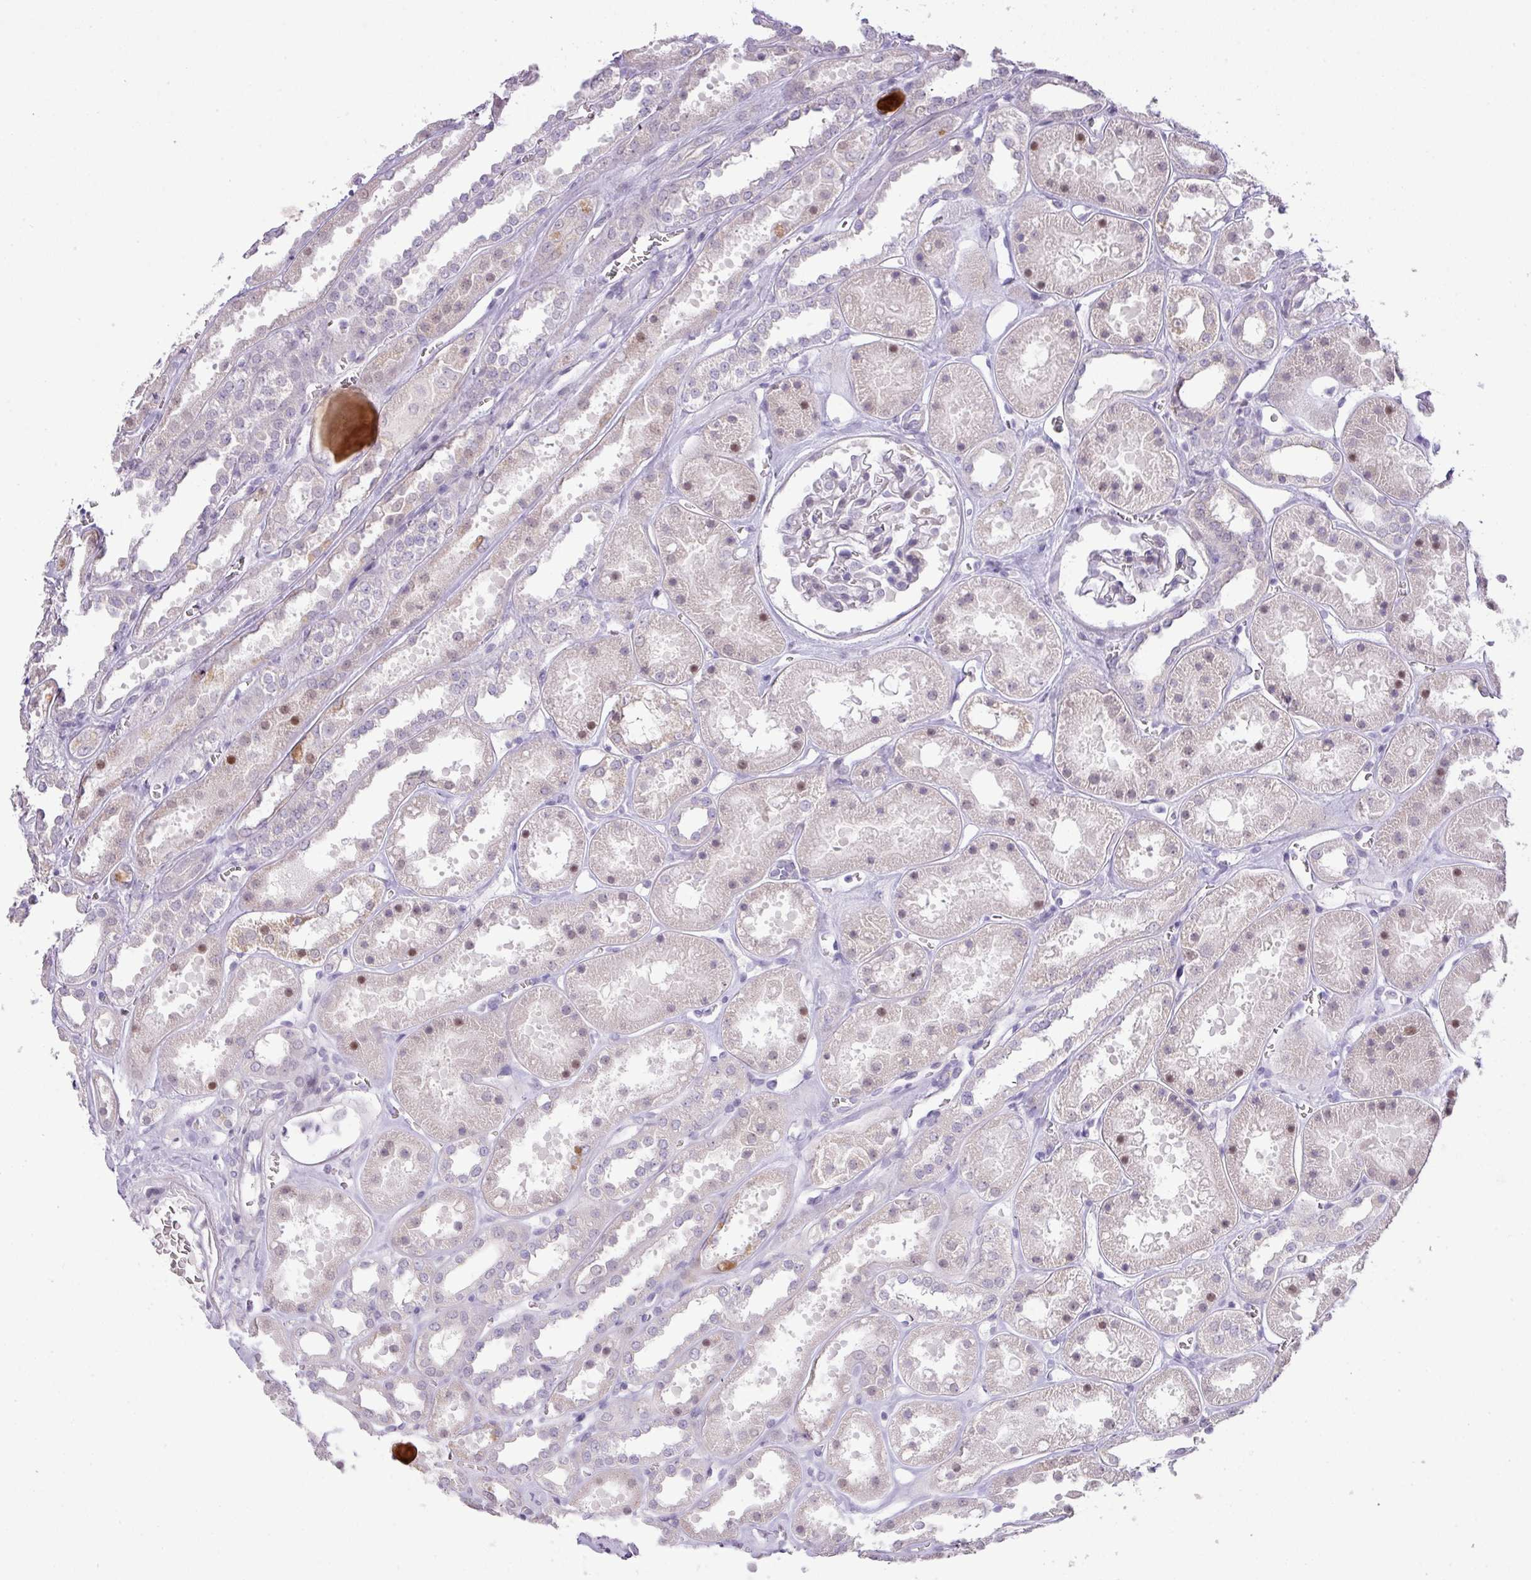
{"staining": {"intensity": "negative", "quantity": "none", "location": "none"}, "tissue": "kidney", "cell_type": "Cells in glomeruli", "image_type": "normal", "snomed": [{"axis": "morphology", "description": "Normal tissue, NOS"}, {"axis": "topography", "description": "Kidney"}], "caption": "Immunohistochemistry of unremarkable kidney exhibits no expression in cells in glomeruli.", "gene": "ANKRD13B", "patient": {"sex": "female", "age": 41}}